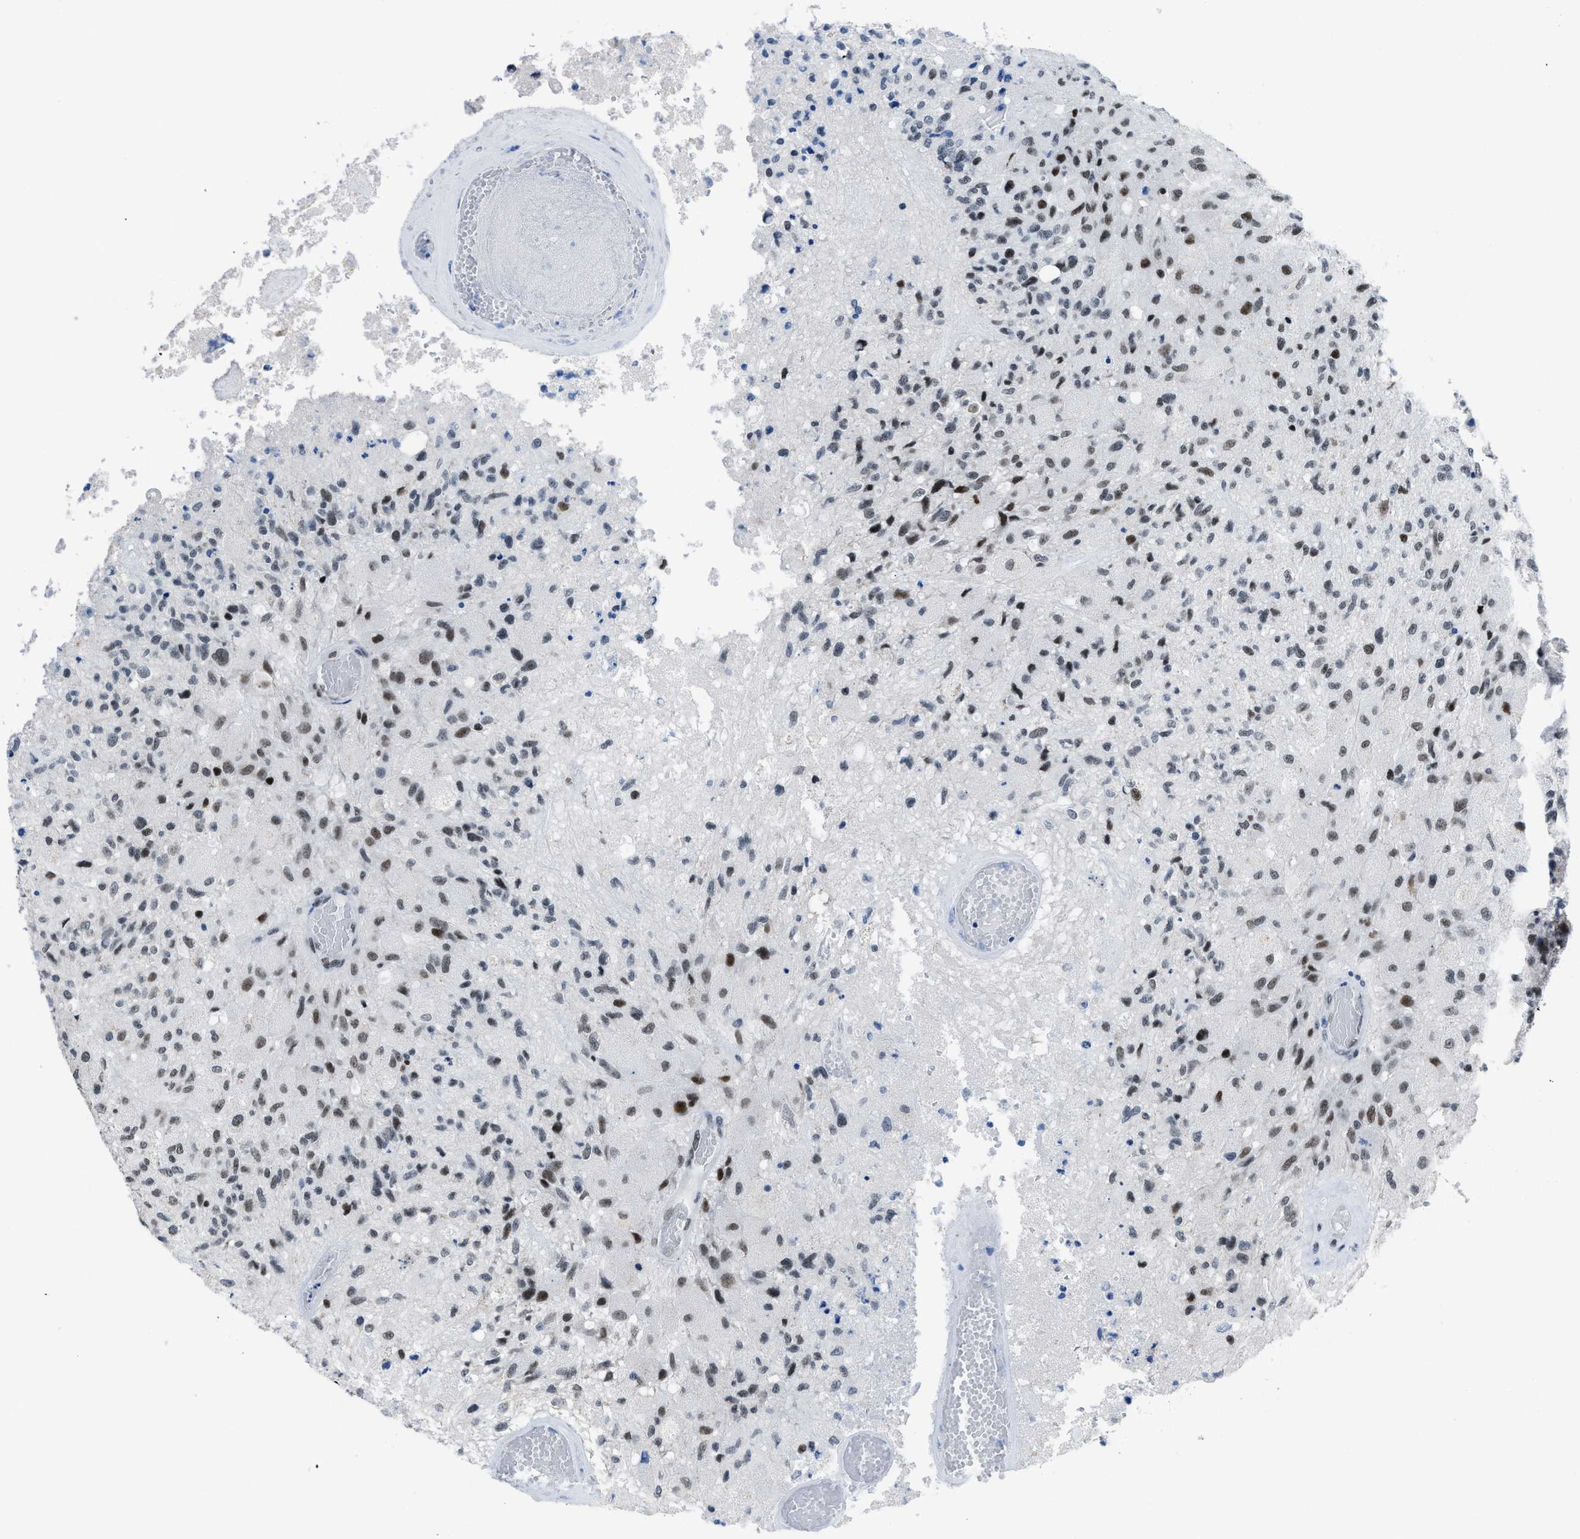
{"staining": {"intensity": "moderate", "quantity": ">75%", "location": "nuclear"}, "tissue": "glioma", "cell_type": "Tumor cells", "image_type": "cancer", "snomed": [{"axis": "morphology", "description": "Normal tissue, NOS"}, {"axis": "morphology", "description": "Glioma, malignant, High grade"}, {"axis": "topography", "description": "Cerebral cortex"}], "caption": "About >75% of tumor cells in glioma demonstrate moderate nuclear protein positivity as visualized by brown immunohistochemical staining.", "gene": "TERF2IP", "patient": {"sex": "male", "age": 77}}